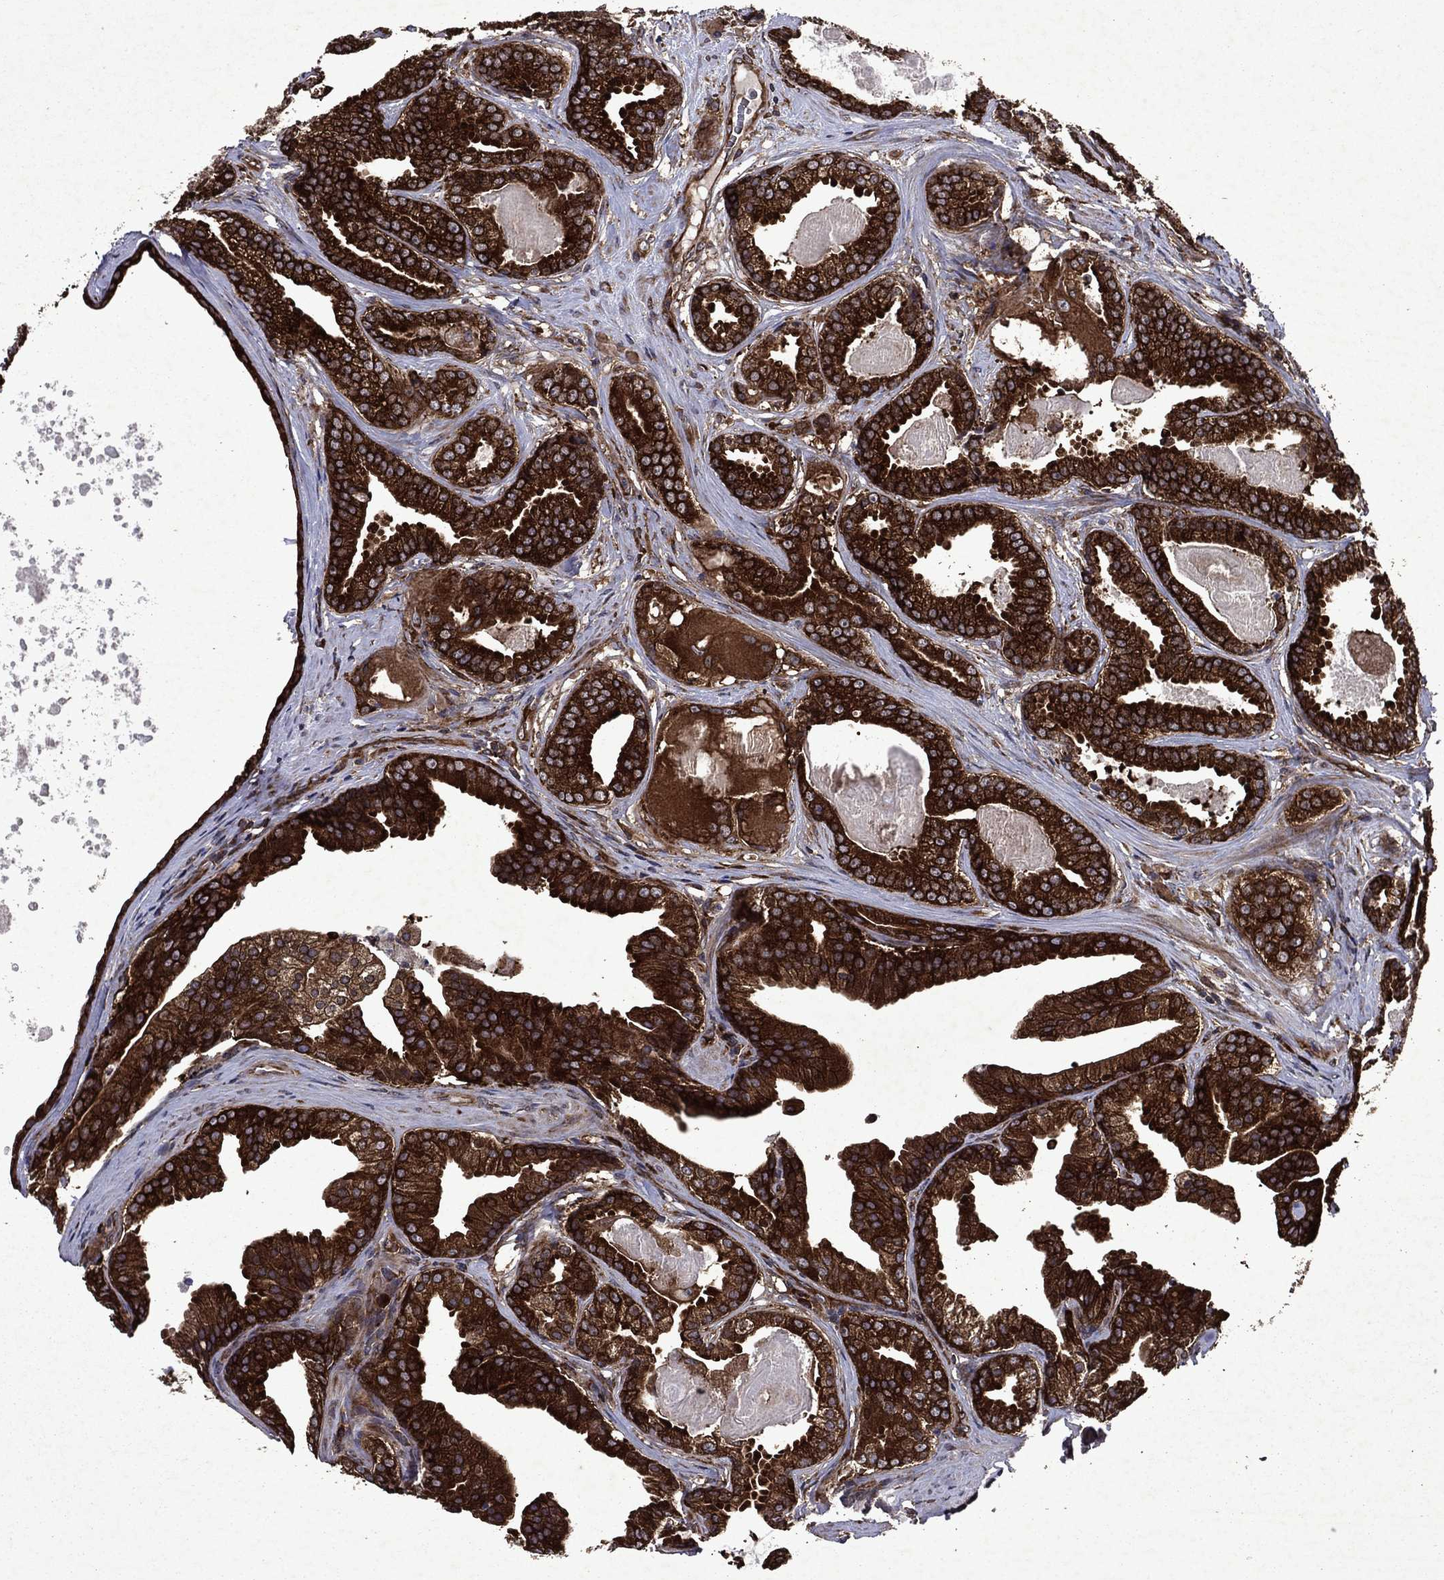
{"staining": {"intensity": "strong", "quantity": ">75%", "location": "cytoplasmic/membranous"}, "tissue": "prostate cancer", "cell_type": "Tumor cells", "image_type": "cancer", "snomed": [{"axis": "morphology", "description": "Adenocarcinoma, NOS"}, {"axis": "morphology", "description": "Adenocarcinoma, High grade"}, {"axis": "topography", "description": "Prostate"}], "caption": "High-magnification brightfield microscopy of prostate adenocarcinoma stained with DAB (3,3'-diaminobenzidine) (brown) and counterstained with hematoxylin (blue). tumor cells exhibit strong cytoplasmic/membranous positivity is appreciated in about>75% of cells. Immunohistochemistry stains the protein in brown and the nuclei are stained blue.", "gene": "EIF2B4", "patient": {"sex": "male", "age": 64}}